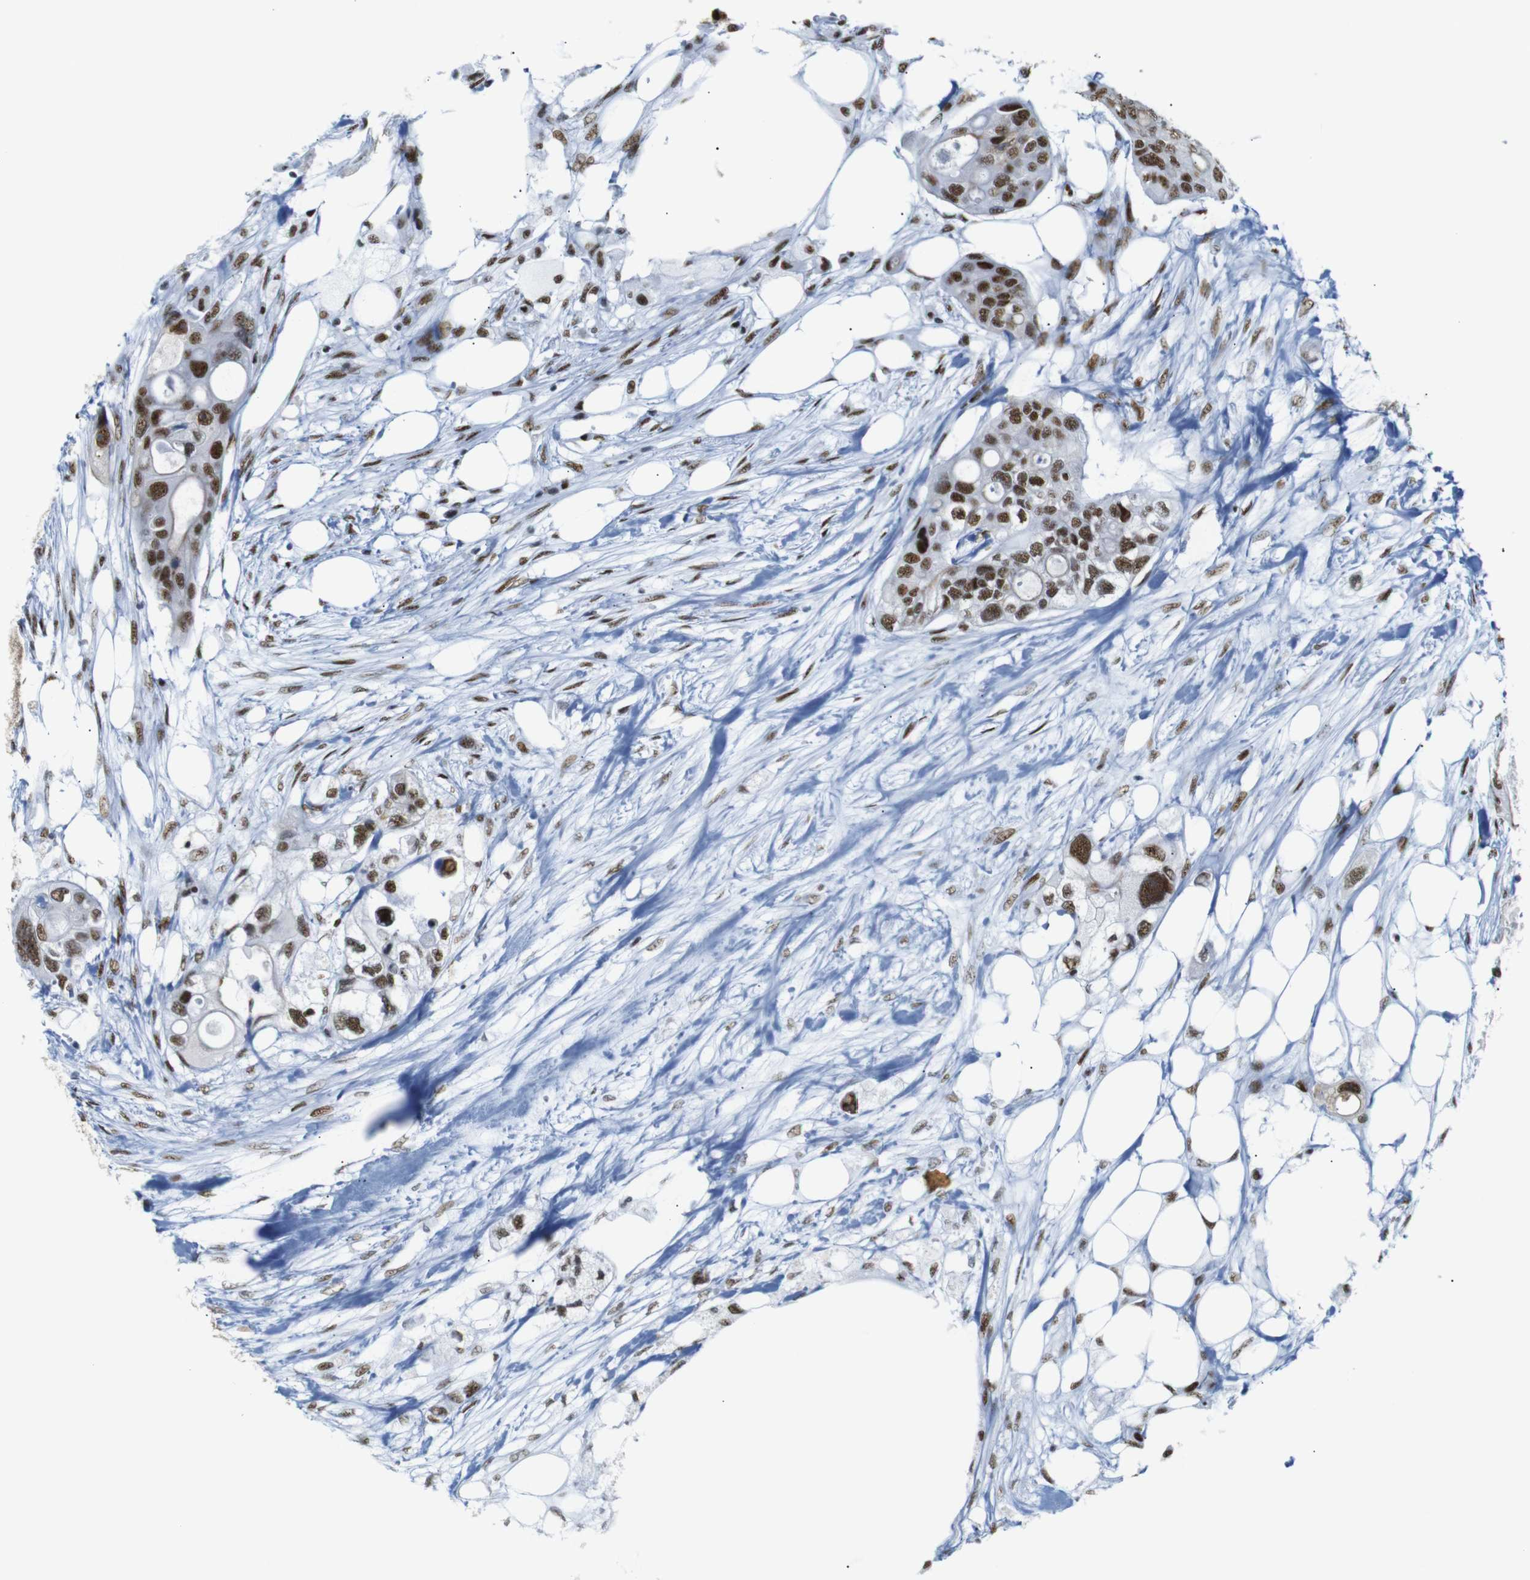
{"staining": {"intensity": "strong", "quantity": ">75%", "location": "nuclear"}, "tissue": "colorectal cancer", "cell_type": "Tumor cells", "image_type": "cancer", "snomed": [{"axis": "morphology", "description": "Adenocarcinoma, NOS"}, {"axis": "topography", "description": "Colon"}], "caption": "Colorectal adenocarcinoma was stained to show a protein in brown. There is high levels of strong nuclear positivity in about >75% of tumor cells.", "gene": "TRA2B", "patient": {"sex": "female", "age": 57}}